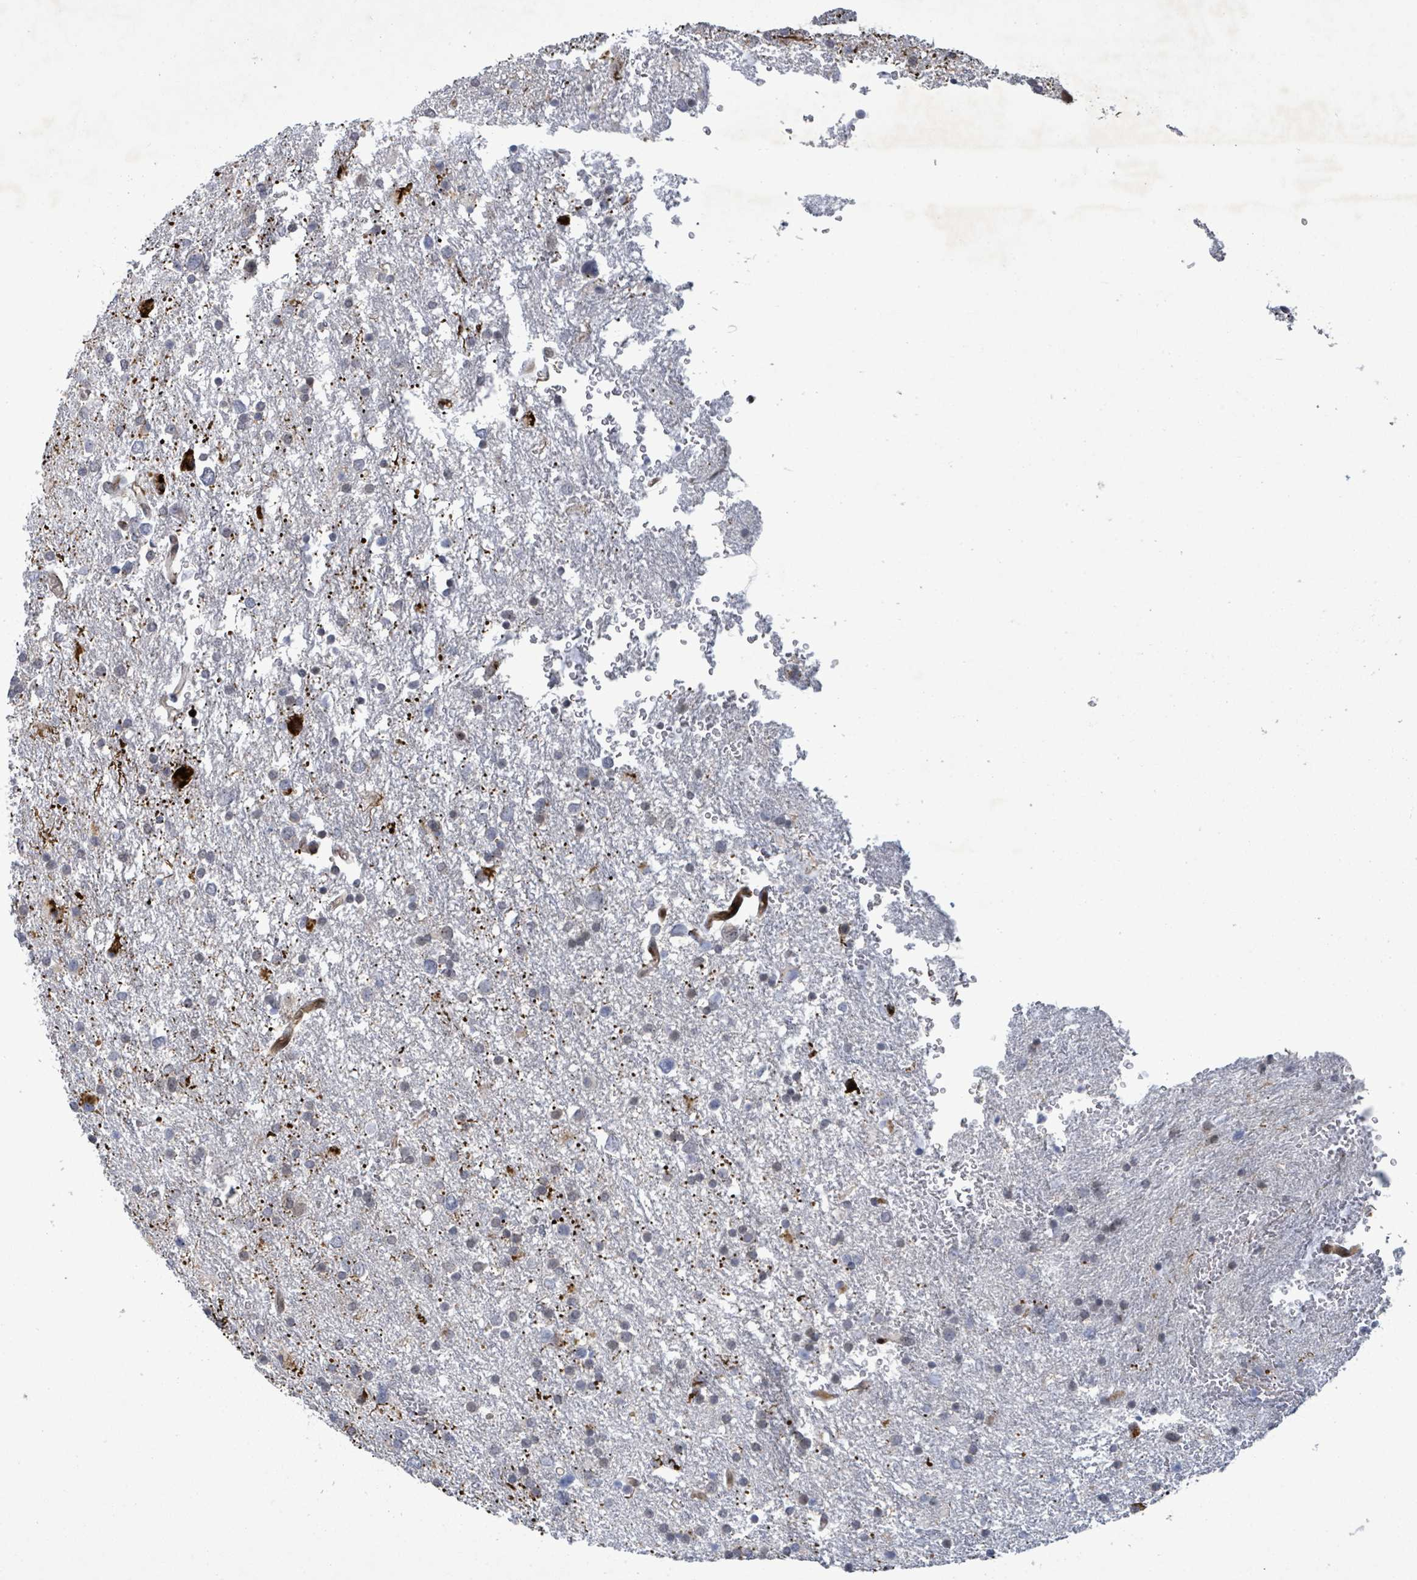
{"staining": {"intensity": "negative", "quantity": "none", "location": "none"}, "tissue": "glioma", "cell_type": "Tumor cells", "image_type": "cancer", "snomed": [{"axis": "morphology", "description": "Glioma, malignant, Low grade"}, {"axis": "topography", "description": "Brain"}], "caption": "IHC micrograph of human glioma stained for a protein (brown), which exhibits no staining in tumor cells.", "gene": "TUSC1", "patient": {"sex": "female", "age": 32}}